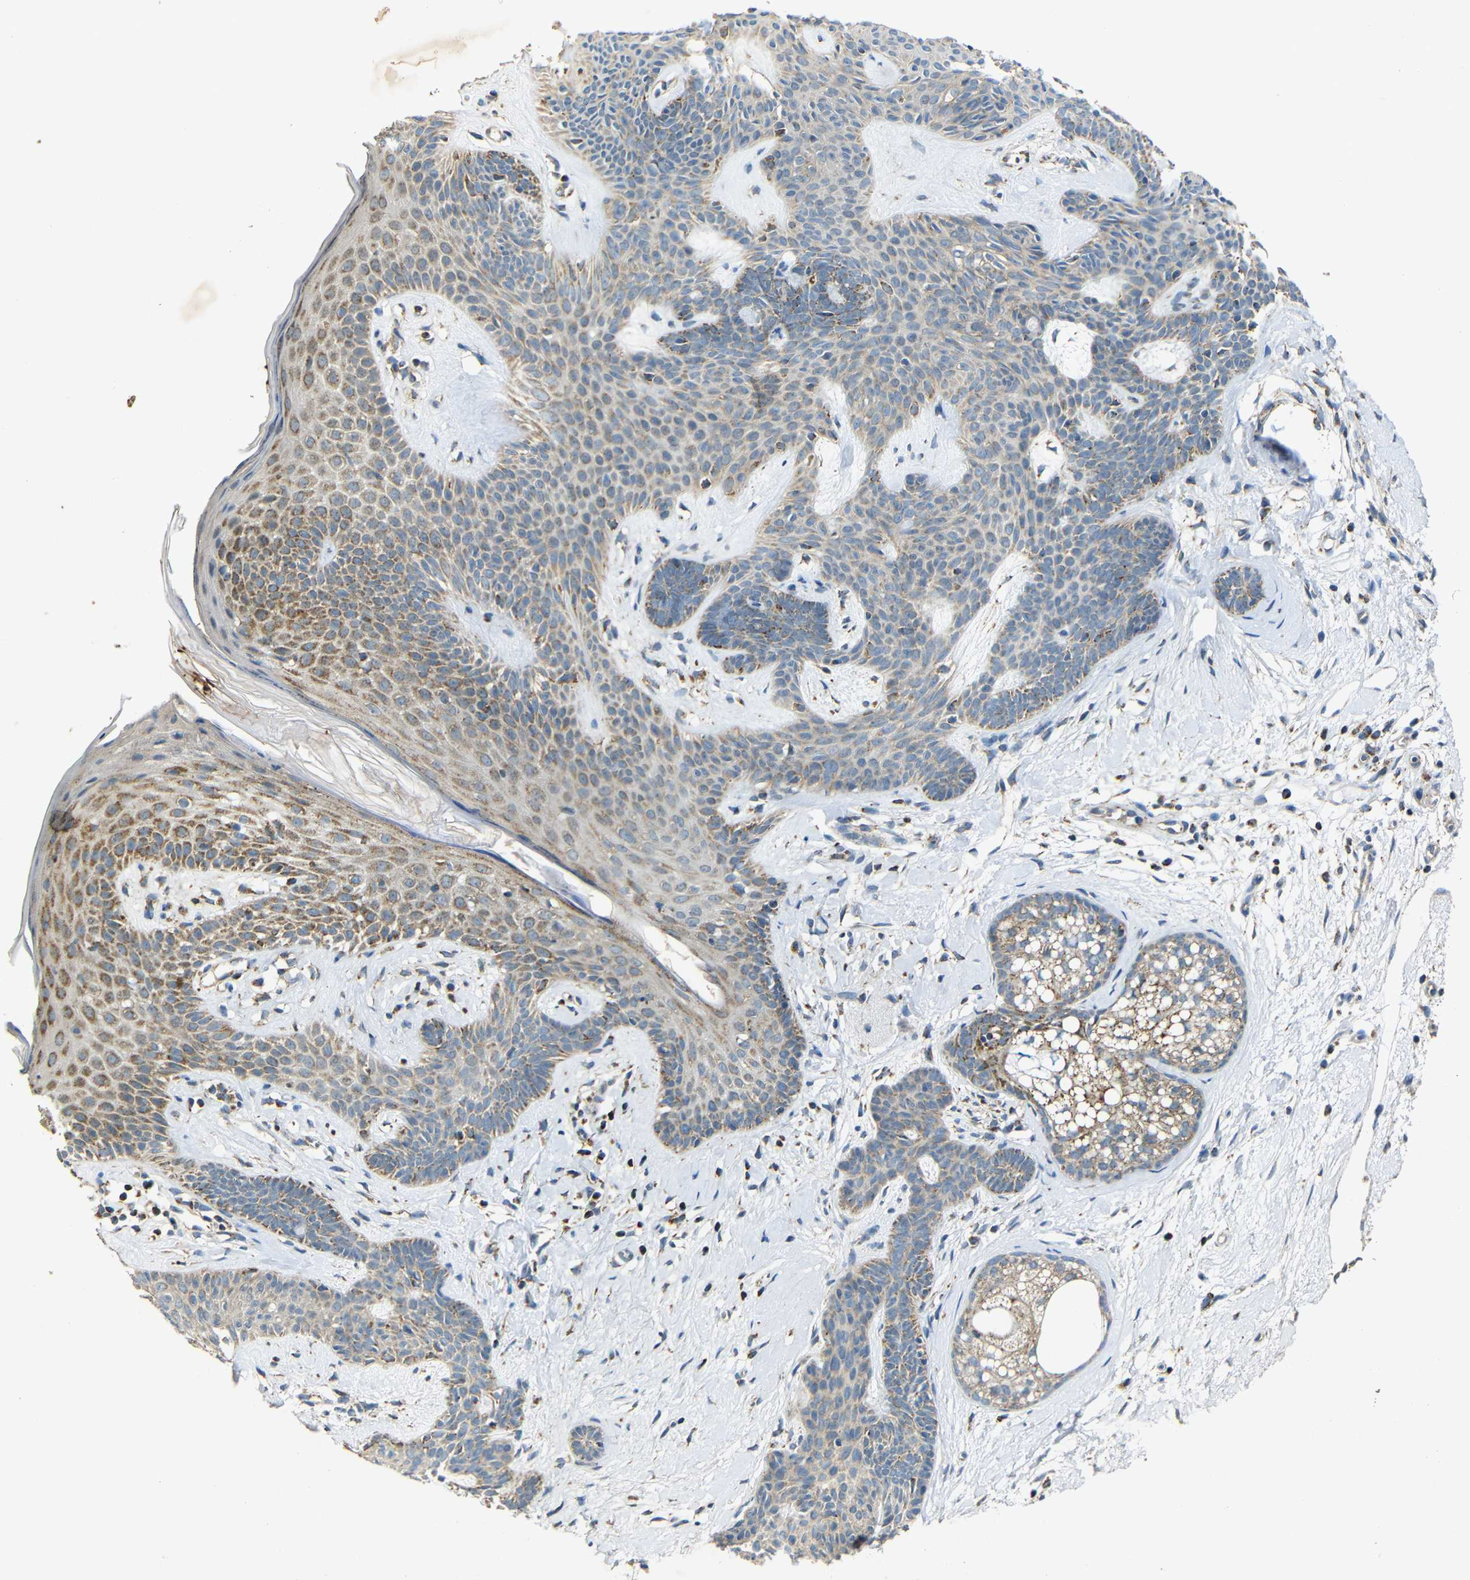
{"staining": {"intensity": "weak", "quantity": ">75%", "location": "cytoplasmic/membranous"}, "tissue": "skin cancer", "cell_type": "Tumor cells", "image_type": "cancer", "snomed": [{"axis": "morphology", "description": "Developmental malformation"}, {"axis": "morphology", "description": "Basal cell carcinoma"}, {"axis": "topography", "description": "Skin"}], "caption": "Skin cancer stained with DAB immunohistochemistry reveals low levels of weak cytoplasmic/membranous positivity in approximately >75% of tumor cells.", "gene": "NR3C2", "patient": {"sex": "female", "age": 62}}